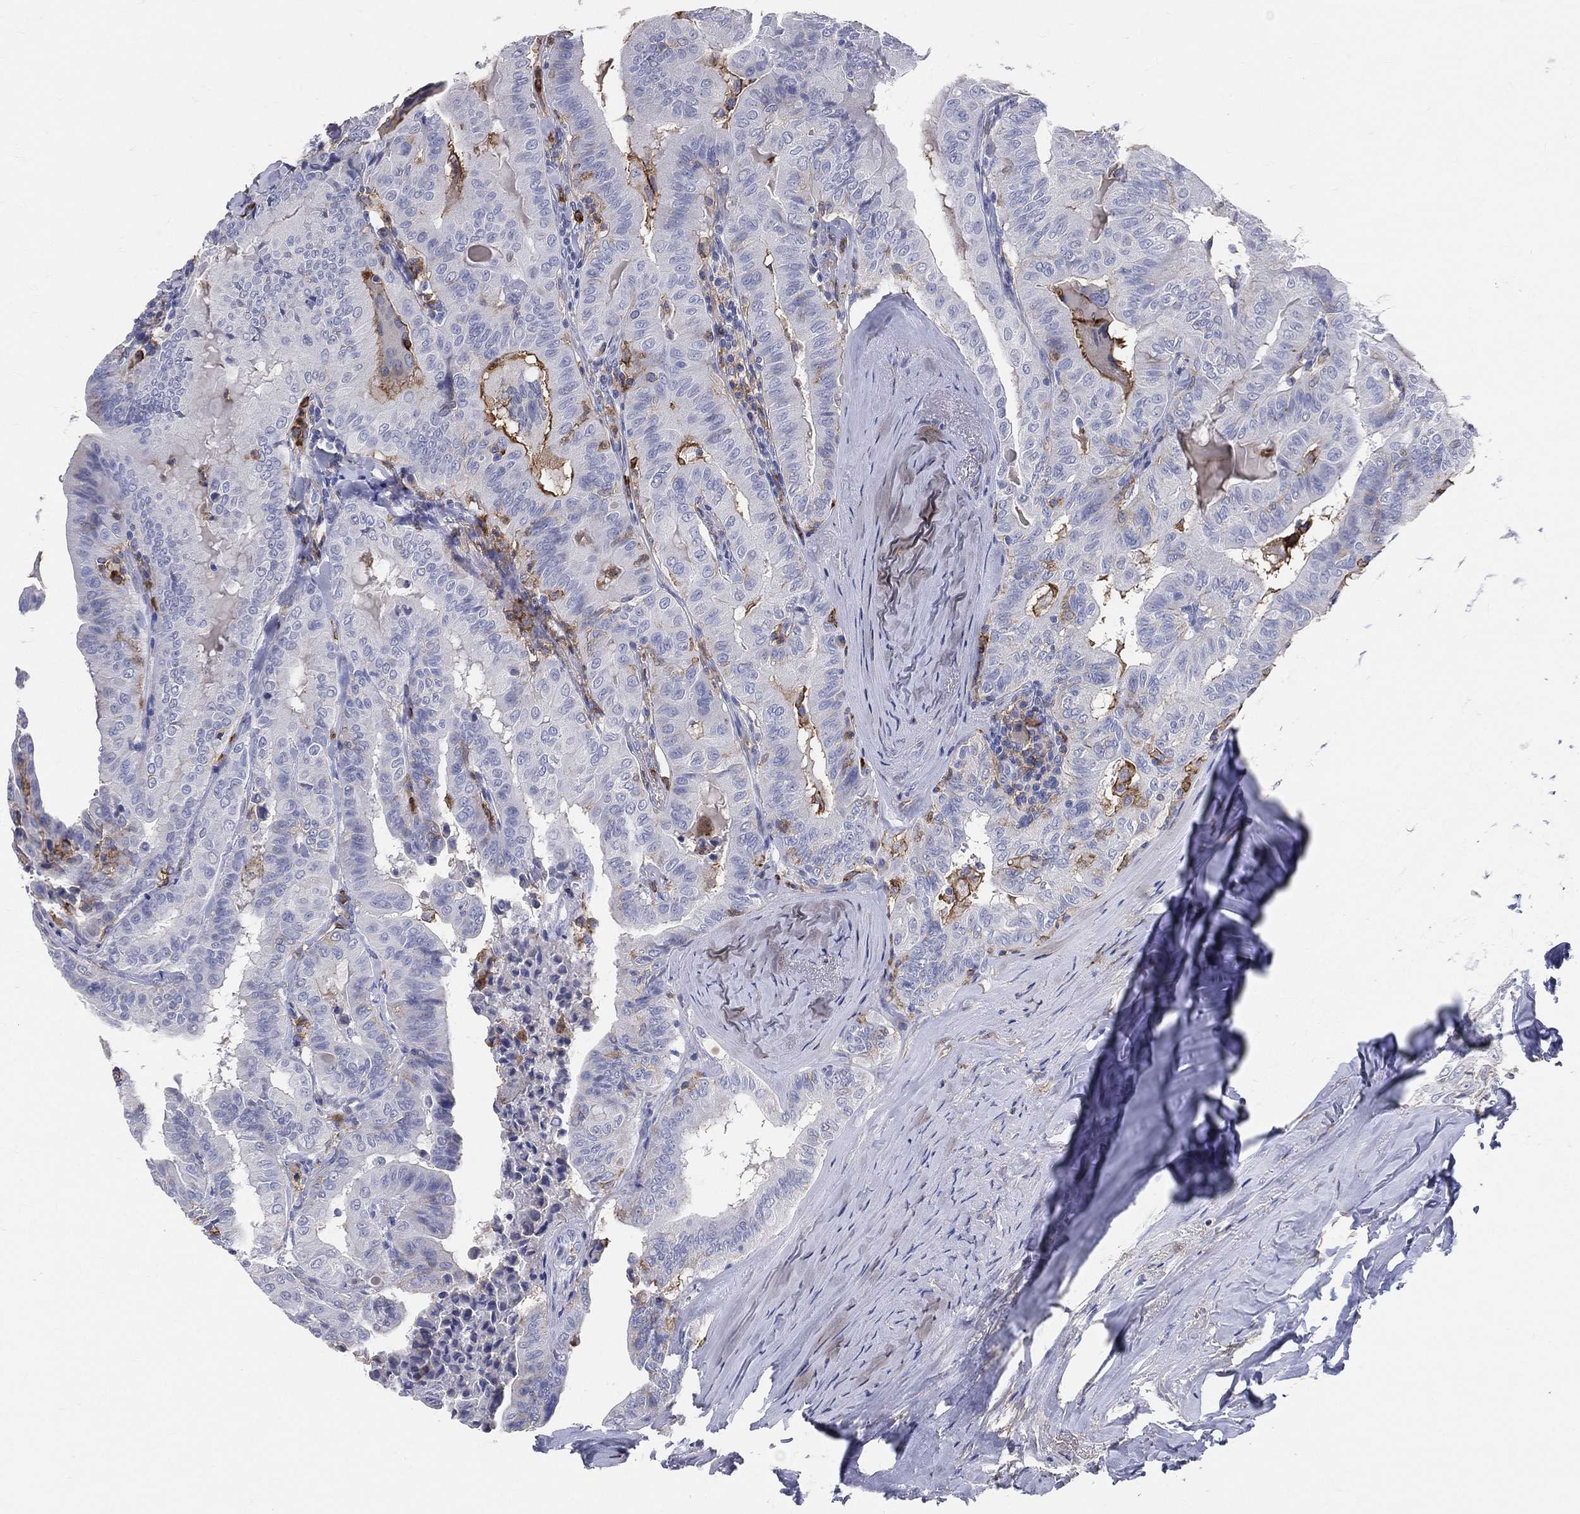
{"staining": {"intensity": "negative", "quantity": "none", "location": "none"}, "tissue": "thyroid cancer", "cell_type": "Tumor cells", "image_type": "cancer", "snomed": [{"axis": "morphology", "description": "Papillary adenocarcinoma, NOS"}, {"axis": "topography", "description": "Thyroid gland"}], "caption": "IHC of thyroid papillary adenocarcinoma displays no positivity in tumor cells. (DAB (3,3'-diaminobenzidine) immunohistochemistry with hematoxylin counter stain).", "gene": "CD33", "patient": {"sex": "female", "age": 68}}